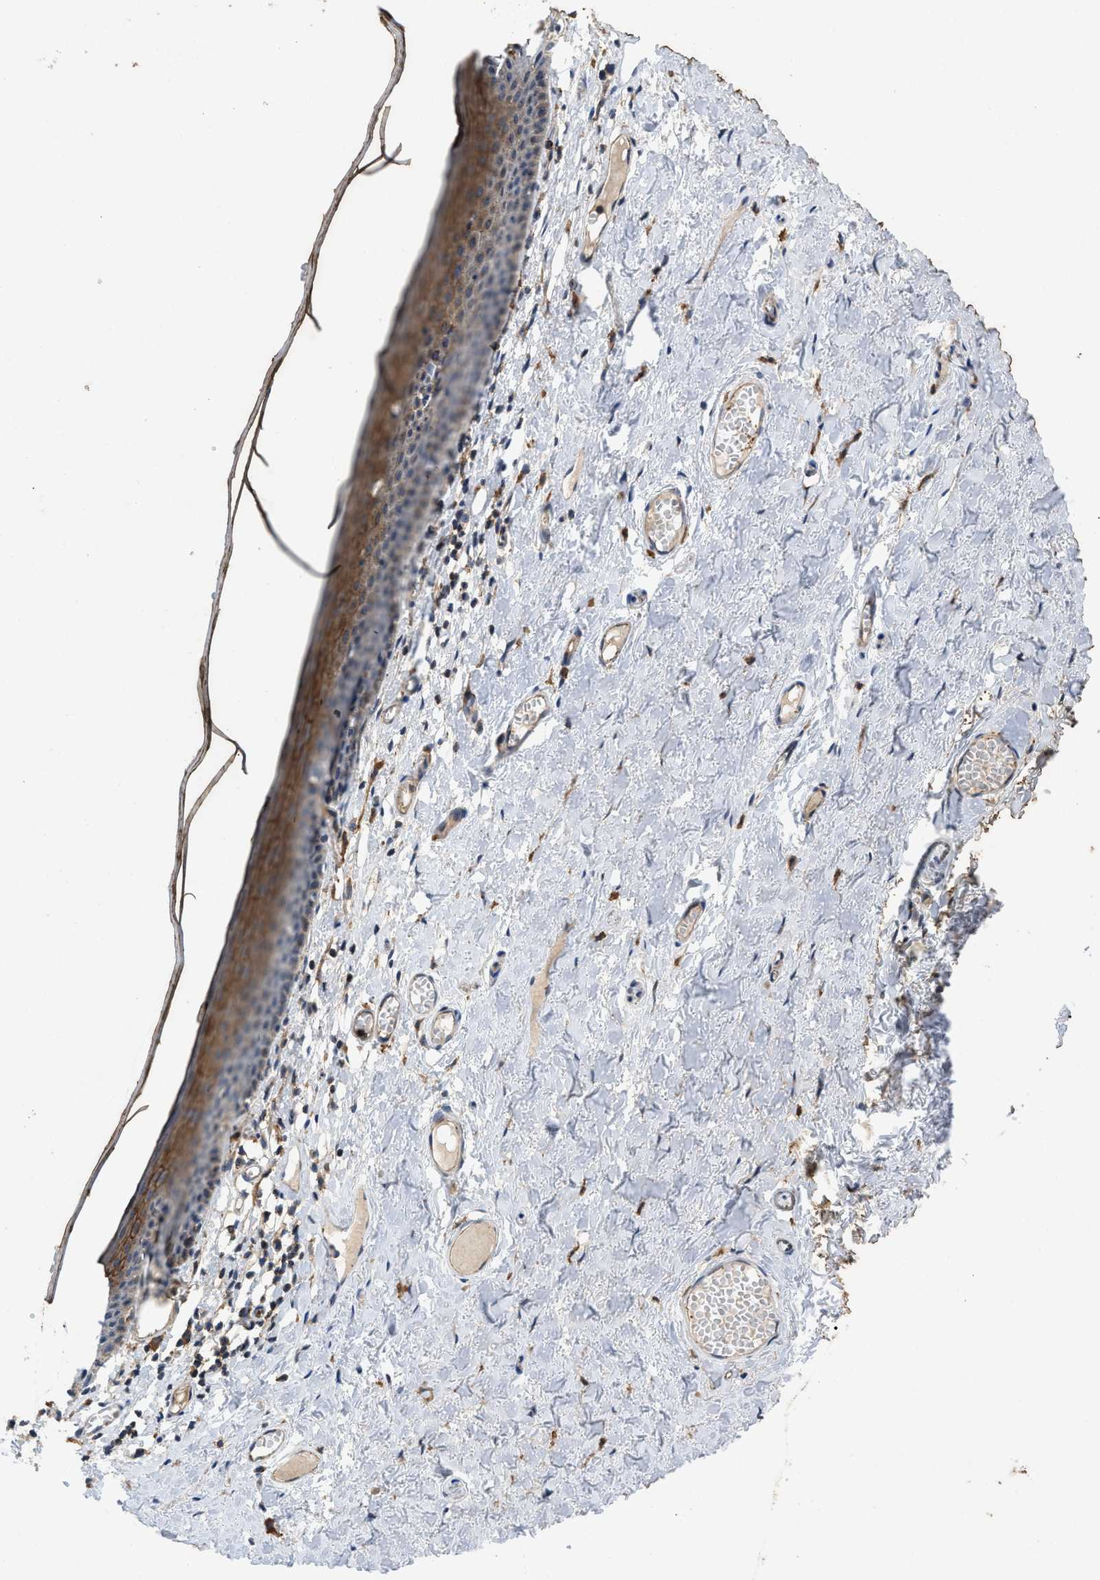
{"staining": {"intensity": "moderate", "quantity": "25%-75%", "location": "cytoplasmic/membranous"}, "tissue": "skin", "cell_type": "Epidermal cells", "image_type": "normal", "snomed": [{"axis": "morphology", "description": "Normal tissue, NOS"}, {"axis": "topography", "description": "Adipose tissue"}, {"axis": "topography", "description": "Vascular tissue"}, {"axis": "topography", "description": "Anal"}, {"axis": "topography", "description": "Peripheral nerve tissue"}], "caption": "Immunohistochemistry (IHC) photomicrograph of normal skin: skin stained using immunohistochemistry exhibits medium levels of moderate protein expression localized specifically in the cytoplasmic/membranous of epidermal cells, appearing as a cytoplasmic/membranous brown color.", "gene": "ENPP4", "patient": {"sex": "female", "age": 54}}